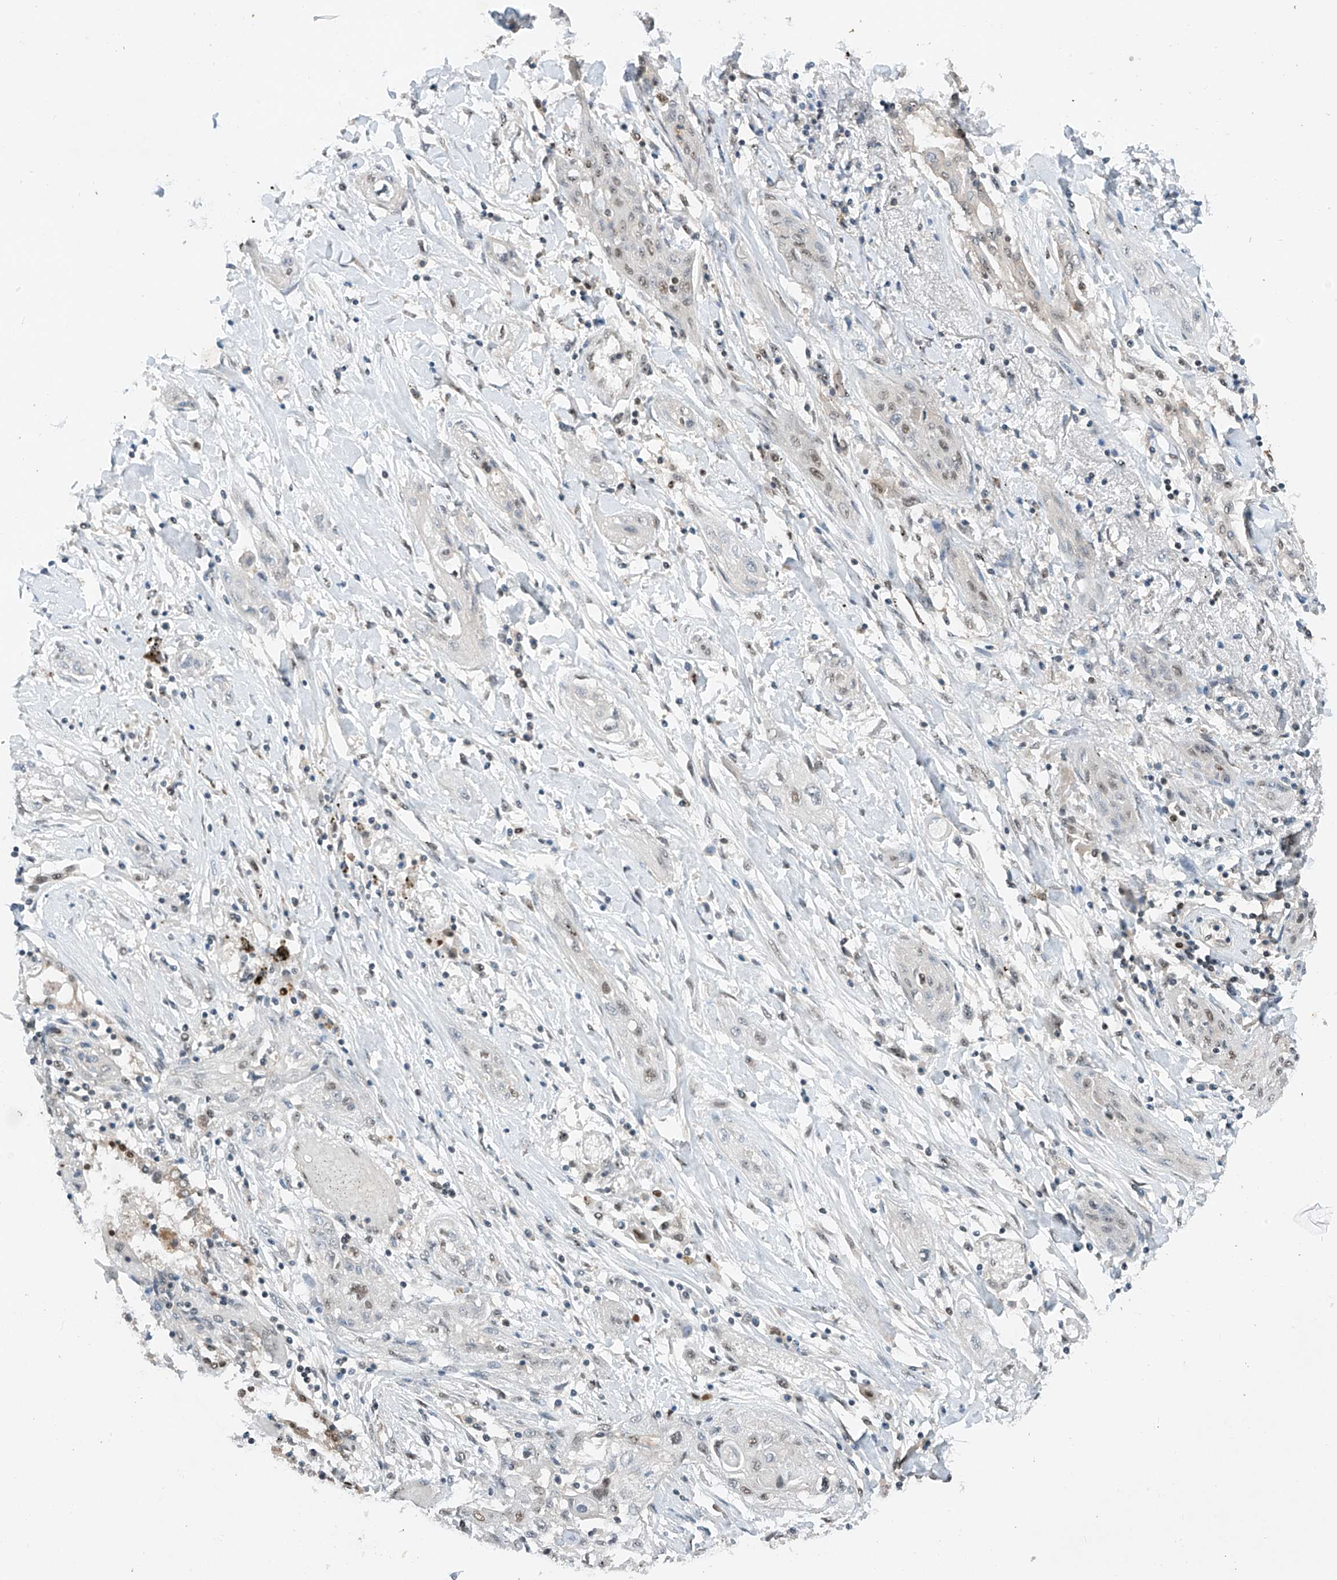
{"staining": {"intensity": "weak", "quantity": "25%-75%", "location": "nuclear"}, "tissue": "lung cancer", "cell_type": "Tumor cells", "image_type": "cancer", "snomed": [{"axis": "morphology", "description": "Squamous cell carcinoma, NOS"}, {"axis": "topography", "description": "Lung"}], "caption": "Immunohistochemical staining of lung cancer displays low levels of weak nuclear expression in about 25%-75% of tumor cells.", "gene": "RPAIN", "patient": {"sex": "female", "age": 47}}